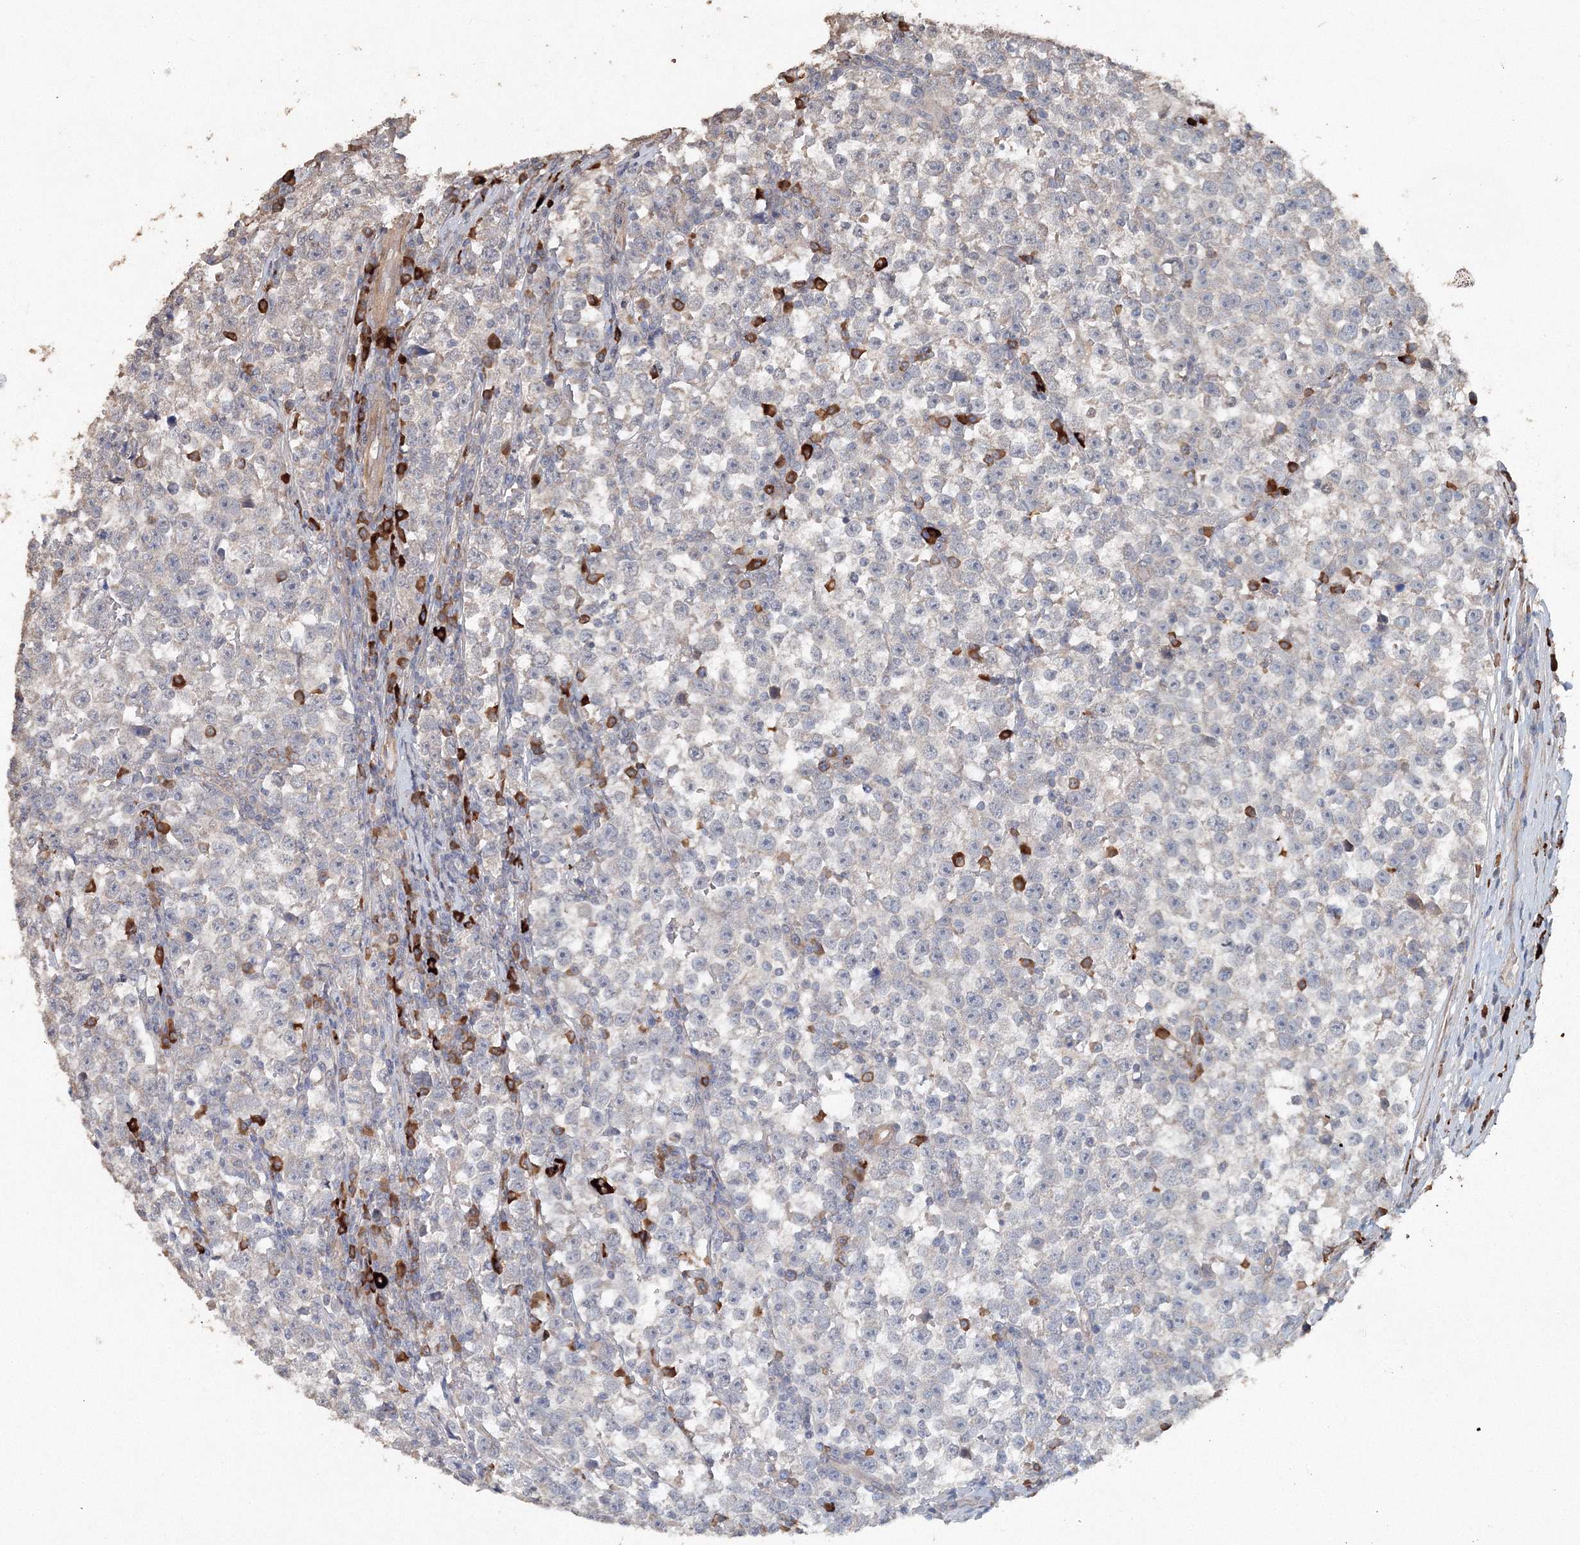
{"staining": {"intensity": "negative", "quantity": "none", "location": "none"}, "tissue": "testis cancer", "cell_type": "Tumor cells", "image_type": "cancer", "snomed": [{"axis": "morphology", "description": "Normal tissue, NOS"}, {"axis": "morphology", "description": "Seminoma, NOS"}, {"axis": "topography", "description": "Testis"}], "caption": "Immunohistochemistry of human testis cancer exhibits no expression in tumor cells.", "gene": "NALF2", "patient": {"sex": "male", "age": 43}}